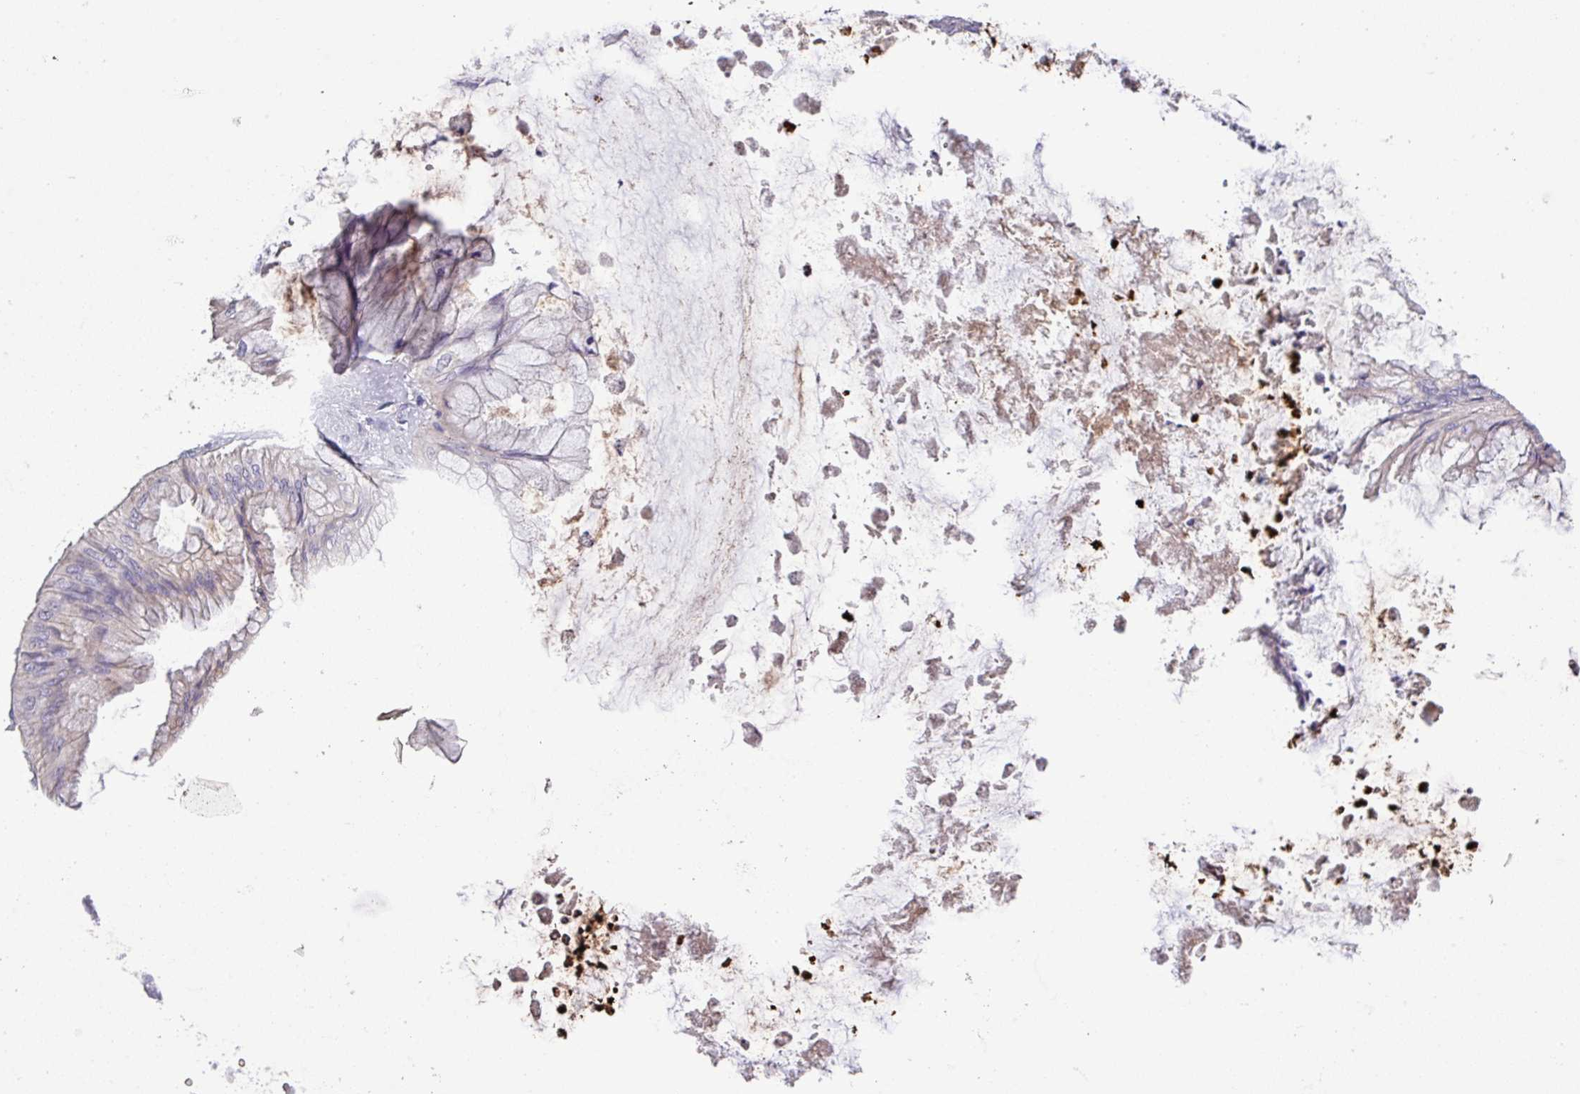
{"staining": {"intensity": "negative", "quantity": "none", "location": "none"}, "tissue": "ovarian cancer", "cell_type": "Tumor cells", "image_type": "cancer", "snomed": [{"axis": "morphology", "description": "Cystadenocarcinoma, mucinous, NOS"}, {"axis": "topography", "description": "Ovary"}], "caption": "Immunohistochemistry (IHC) histopathology image of neoplastic tissue: ovarian mucinous cystadenocarcinoma stained with DAB (3,3'-diaminobenzidine) displays no significant protein positivity in tumor cells.", "gene": "MGAT4B", "patient": {"sex": "female", "age": 35}}